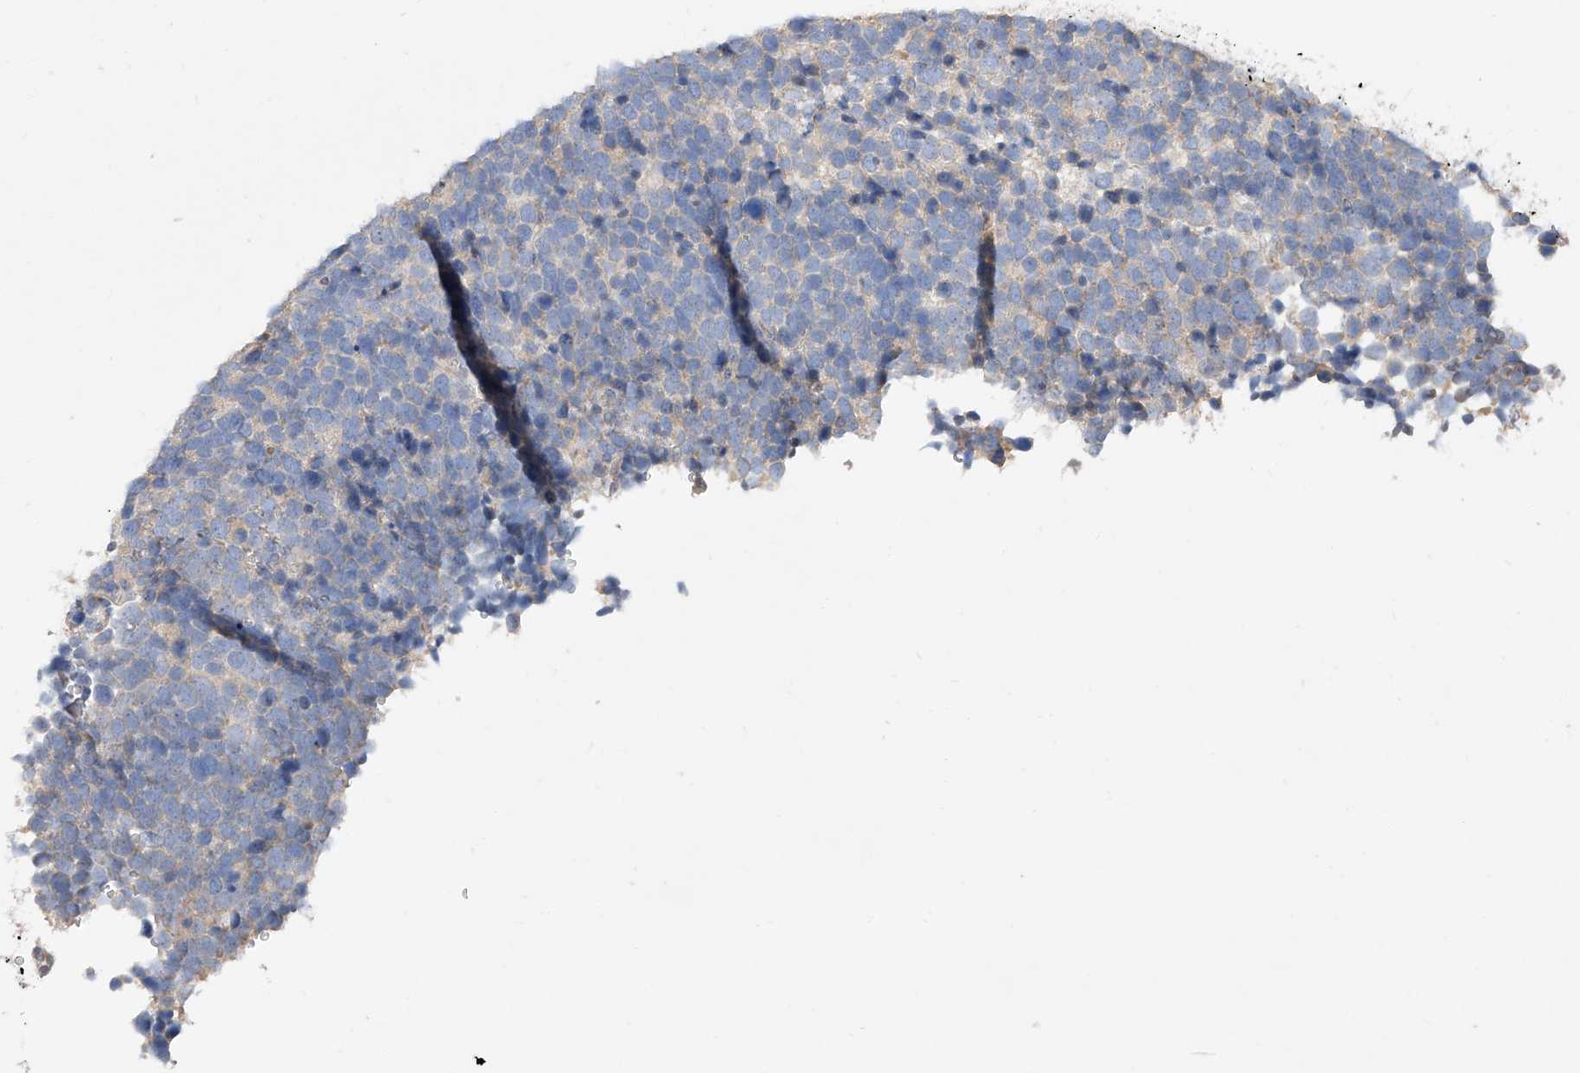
{"staining": {"intensity": "negative", "quantity": "none", "location": "none"}, "tissue": "urothelial cancer", "cell_type": "Tumor cells", "image_type": "cancer", "snomed": [{"axis": "morphology", "description": "Urothelial carcinoma, High grade"}, {"axis": "topography", "description": "Urinary bladder"}], "caption": "High magnification brightfield microscopy of urothelial carcinoma (high-grade) stained with DAB (brown) and counterstained with hematoxylin (blue): tumor cells show no significant staining. The staining was performed using DAB to visualize the protein expression in brown, while the nuclei were stained in blue with hematoxylin (Magnification: 20x).", "gene": "DIRAS3", "patient": {"sex": "female", "age": 82}}